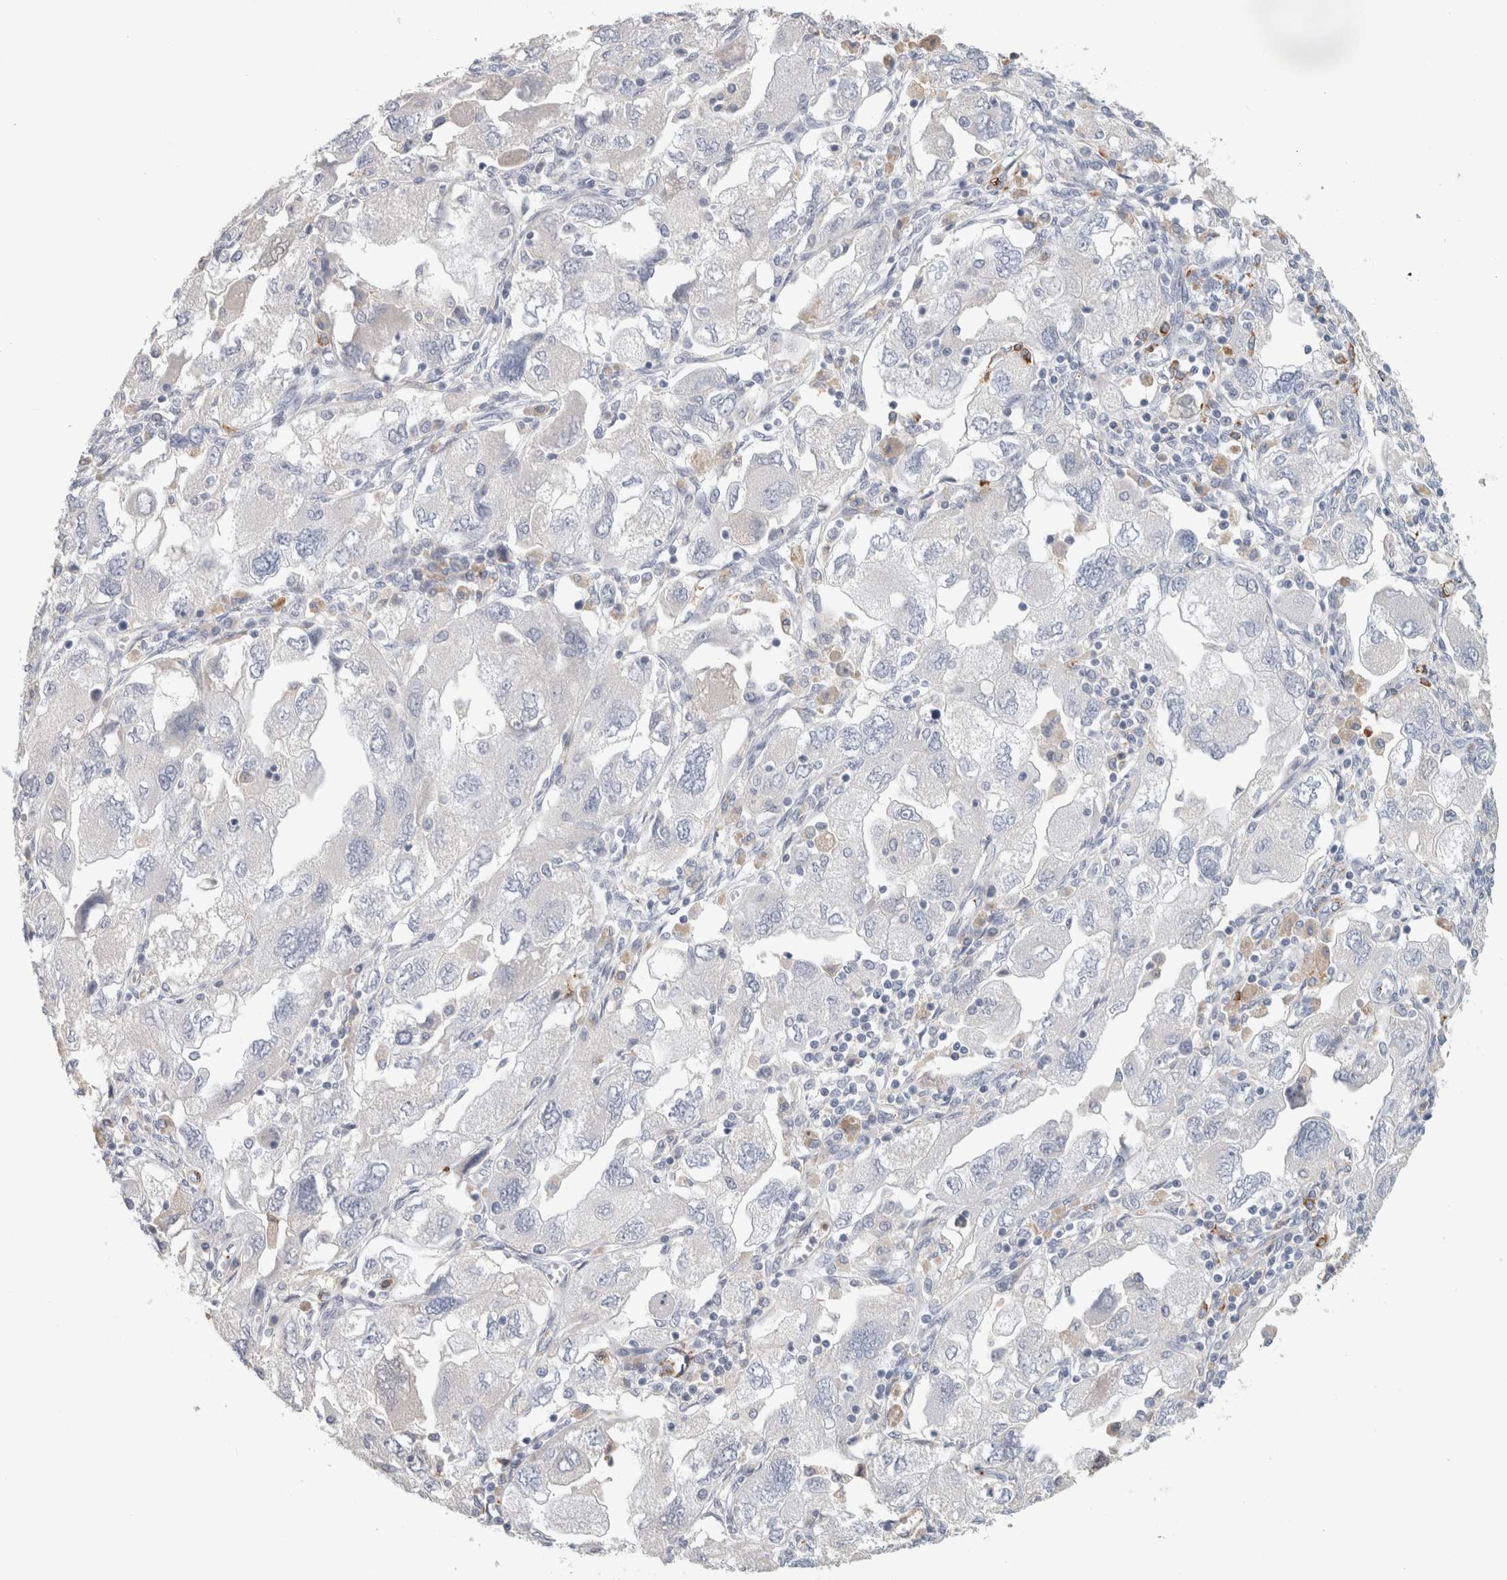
{"staining": {"intensity": "negative", "quantity": "none", "location": "none"}, "tissue": "ovarian cancer", "cell_type": "Tumor cells", "image_type": "cancer", "snomed": [{"axis": "morphology", "description": "Carcinoma, NOS"}, {"axis": "morphology", "description": "Cystadenocarcinoma, serous, NOS"}, {"axis": "topography", "description": "Ovary"}], "caption": "A high-resolution micrograph shows immunohistochemistry (IHC) staining of ovarian cancer (serous cystadenocarcinoma), which exhibits no significant expression in tumor cells. (Immunohistochemistry (ihc), brightfield microscopy, high magnification).", "gene": "CD36", "patient": {"sex": "female", "age": 69}}